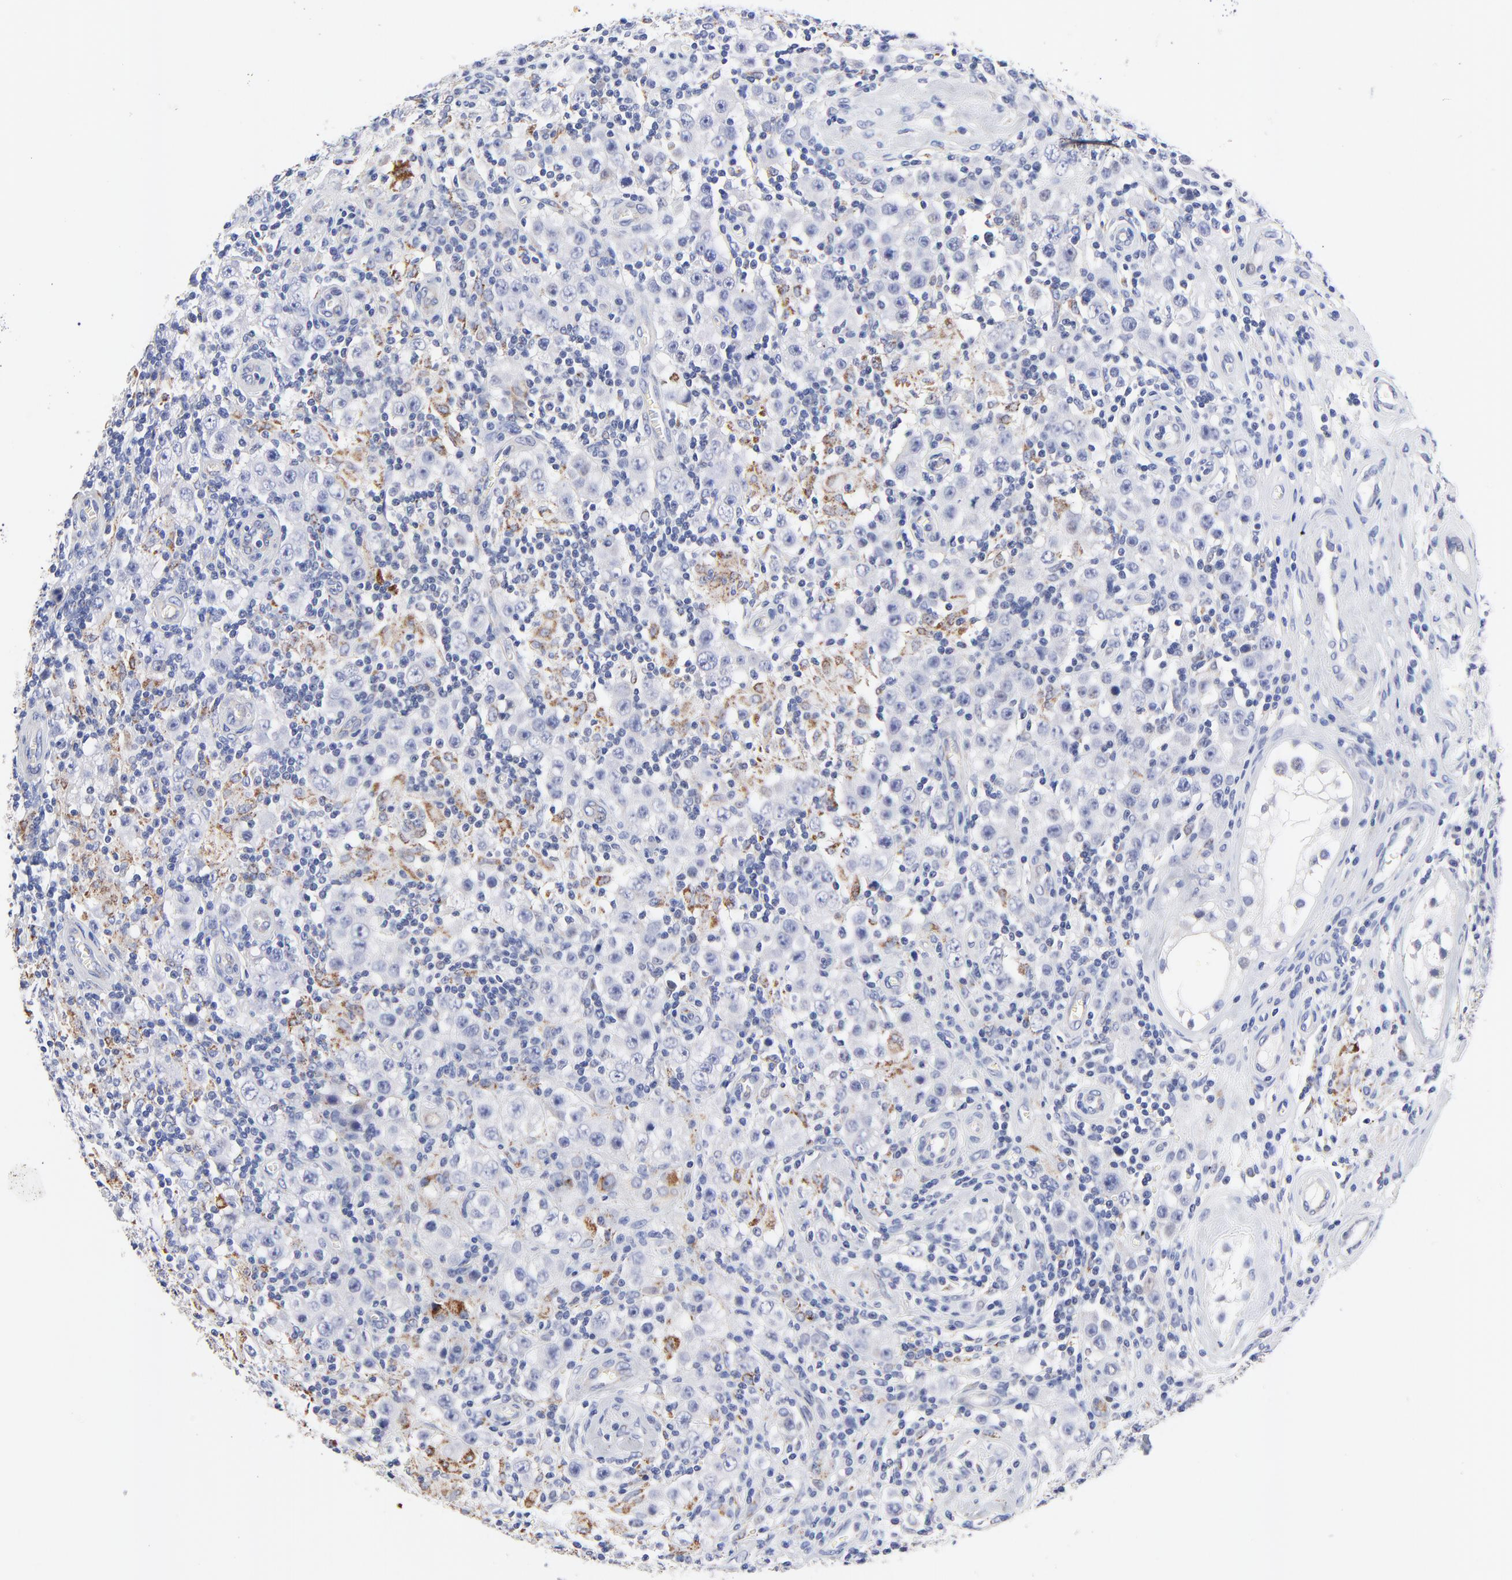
{"staining": {"intensity": "moderate", "quantity": "<25%", "location": "cytoplasmic/membranous"}, "tissue": "testis cancer", "cell_type": "Tumor cells", "image_type": "cancer", "snomed": [{"axis": "morphology", "description": "Seminoma, NOS"}, {"axis": "topography", "description": "Testis"}], "caption": "Approximately <25% of tumor cells in testis cancer exhibit moderate cytoplasmic/membranous protein staining as visualized by brown immunohistochemical staining.", "gene": "FBXO10", "patient": {"sex": "male", "age": 32}}